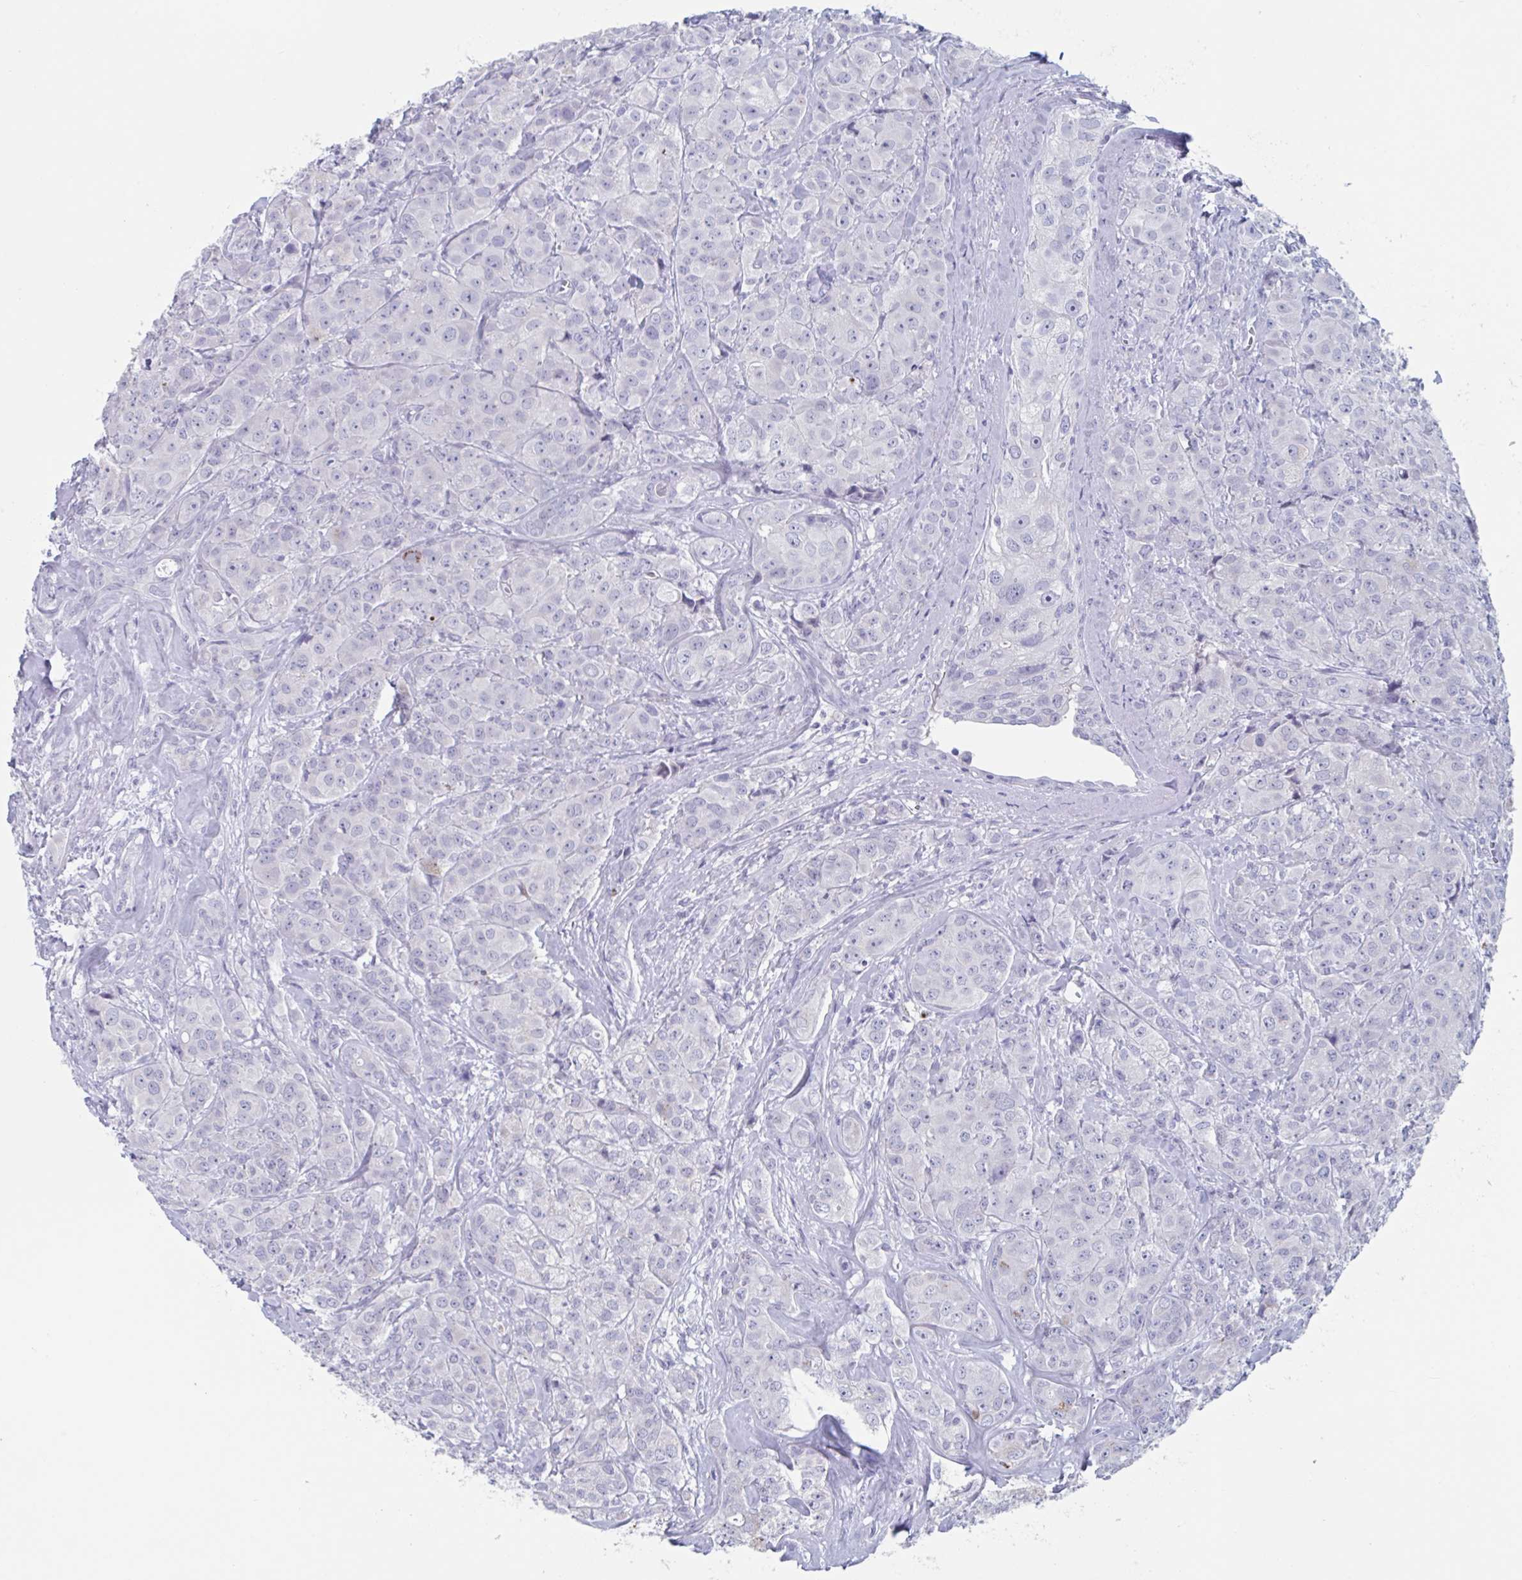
{"staining": {"intensity": "negative", "quantity": "none", "location": "none"}, "tissue": "breast cancer", "cell_type": "Tumor cells", "image_type": "cancer", "snomed": [{"axis": "morphology", "description": "Normal tissue, NOS"}, {"axis": "morphology", "description": "Duct carcinoma"}, {"axis": "topography", "description": "Breast"}], "caption": "This is an IHC micrograph of breast invasive ductal carcinoma. There is no positivity in tumor cells.", "gene": "NDUFC2", "patient": {"sex": "female", "age": 43}}